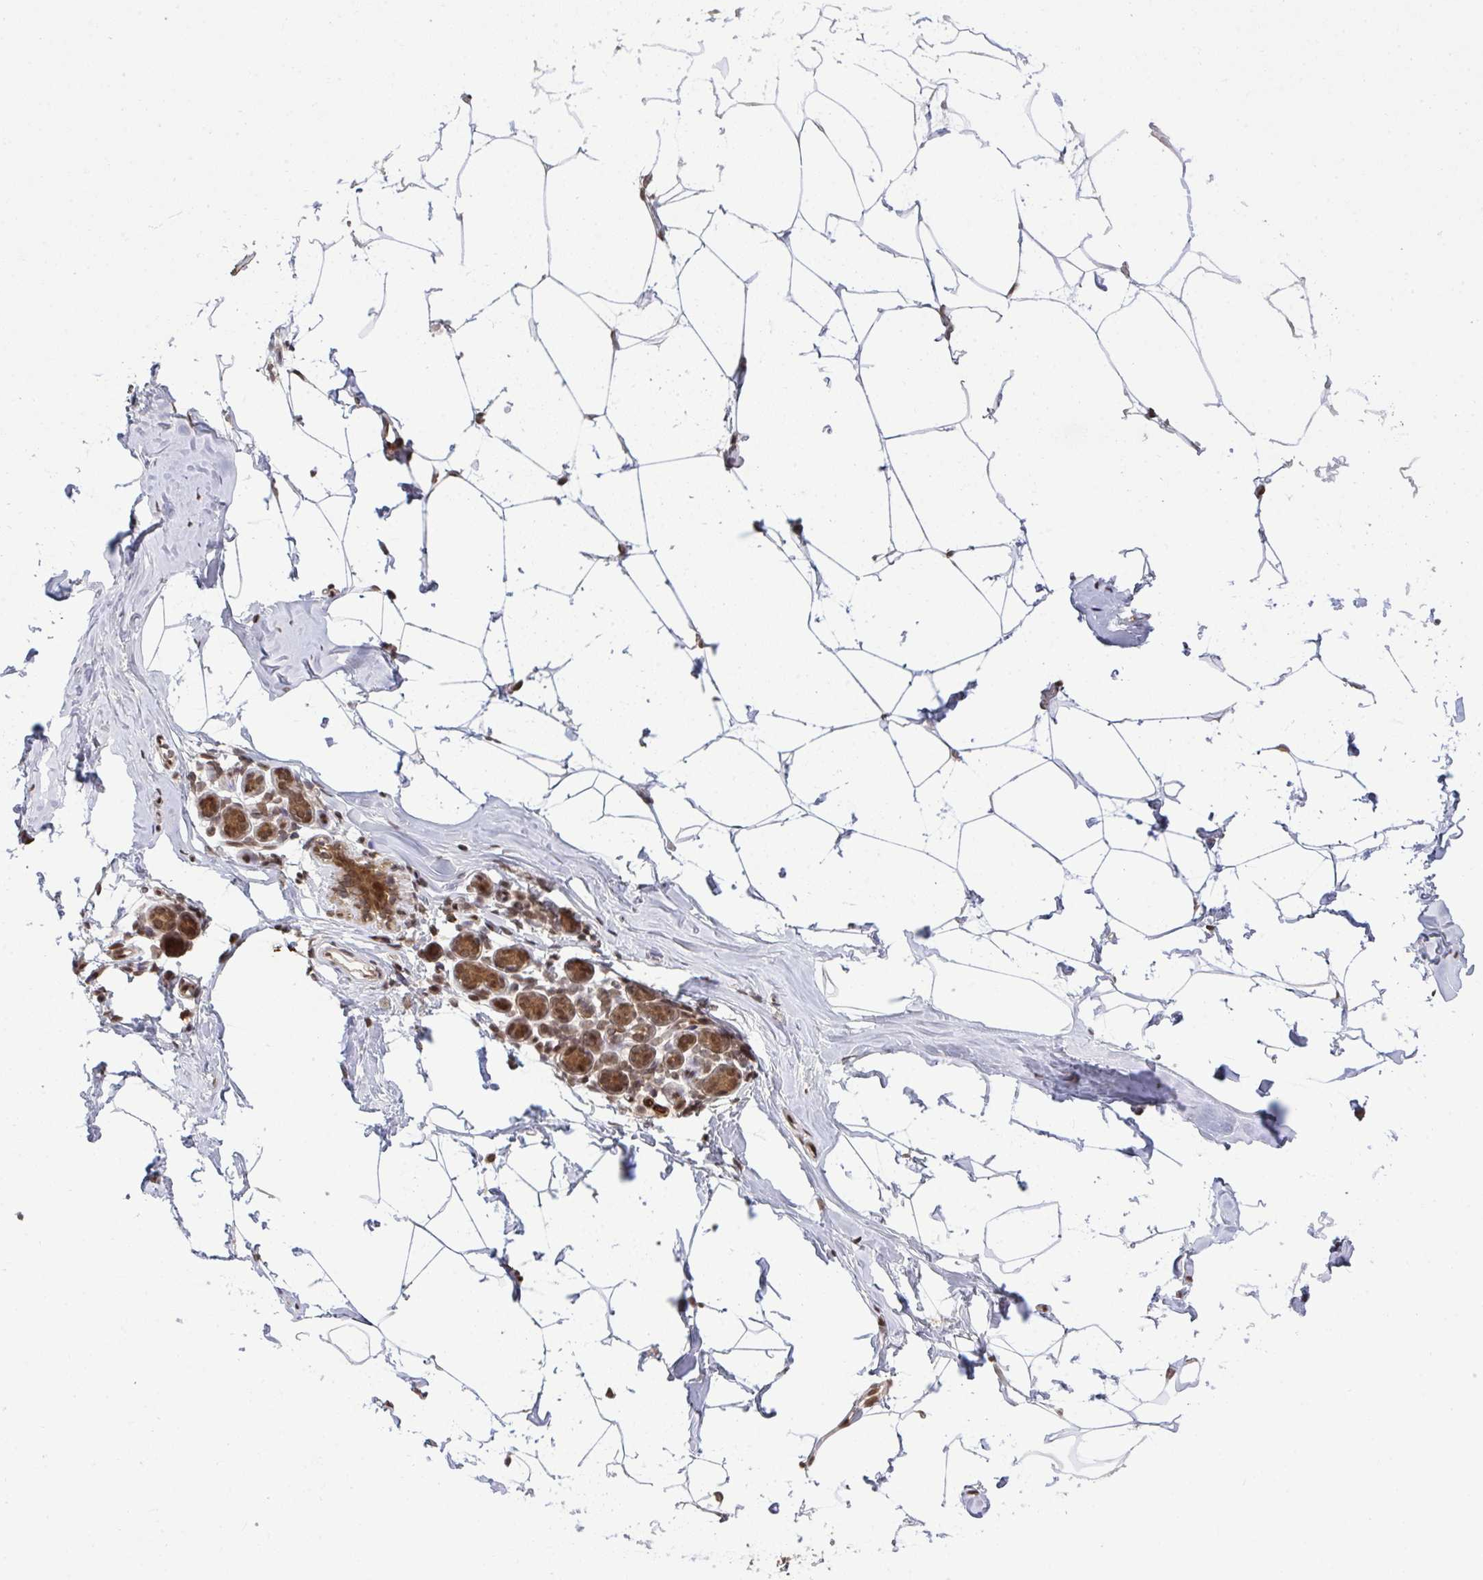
{"staining": {"intensity": "negative", "quantity": "none", "location": "none"}, "tissue": "breast", "cell_type": "Adipocytes", "image_type": "normal", "snomed": [{"axis": "morphology", "description": "Normal tissue, NOS"}, {"axis": "topography", "description": "Breast"}], "caption": "The image exhibits no staining of adipocytes in benign breast. (DAB (3,3'-diaminobenzidine) immunohistochemistry (IHC) with hematoxylin counter stain).", "gene": "UXT", "patient": {"sex": "female", "age": 32}}